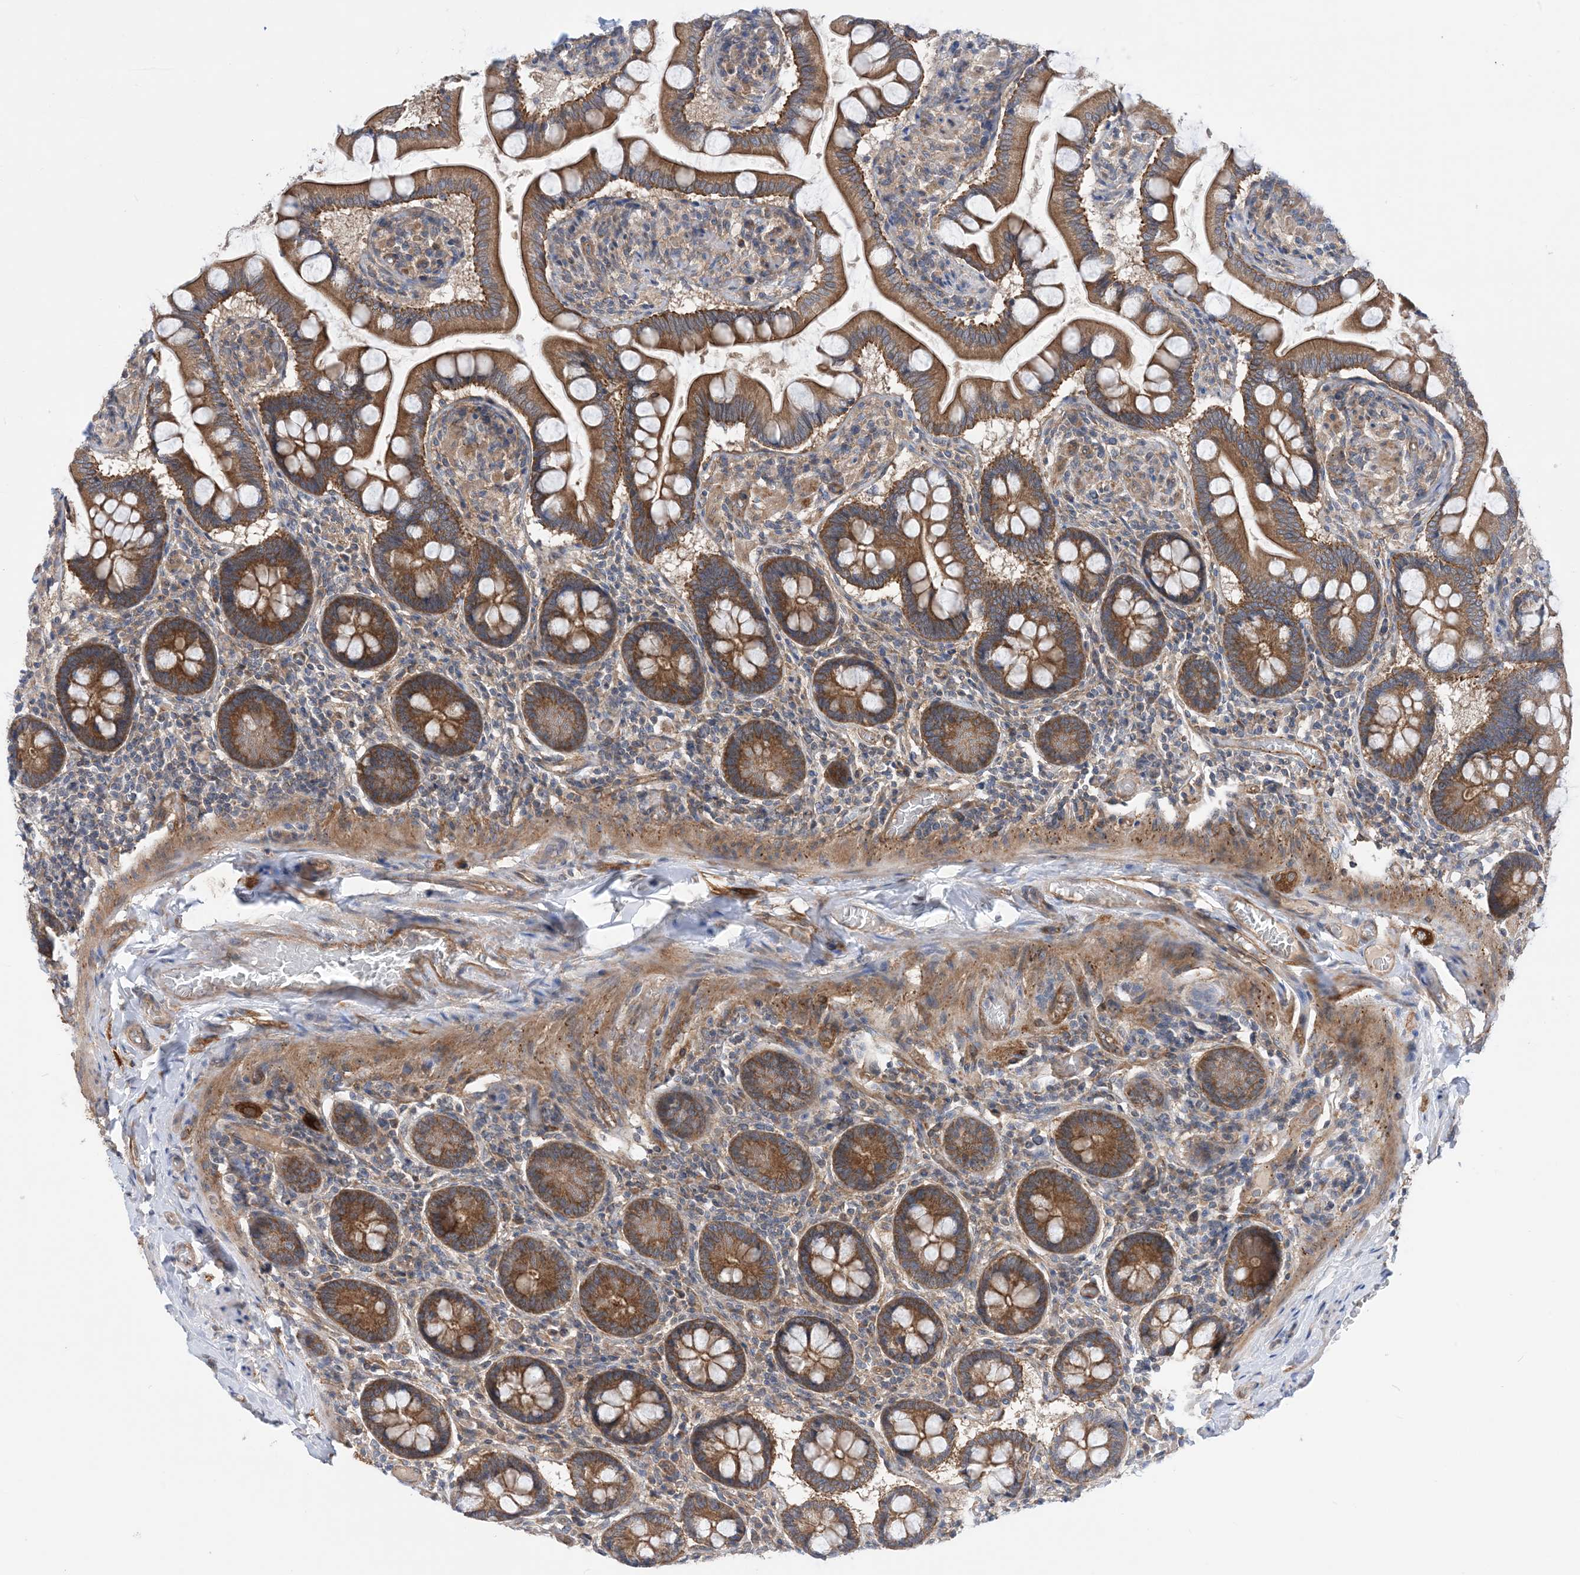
{"staining": {"intensity": "strong", "quantity": ">75%", "location": "cytoplasmic/membranous"}, "tissue": "small intestine", "cell_type": "Glandular cells", "image_type": "normal", "snomed": [{"axis": "morphology", "description": "Normal tissue, NOS"}, {"axis": "topography", "description": "Small intestine"}], "caption": "Immunohistochemistry (IHC) histopathology image of normal small intestine: human small intestine stained using immunohistochemistry (IHC) reveals high levels of strong protein expression localized specifically in the cytoplasmic/membranous of glandular cells, appearing as a cytoplasmic/membranous brown color.", "gene": "EHBP1", "patient": {"sex": "male", "age": 41}}